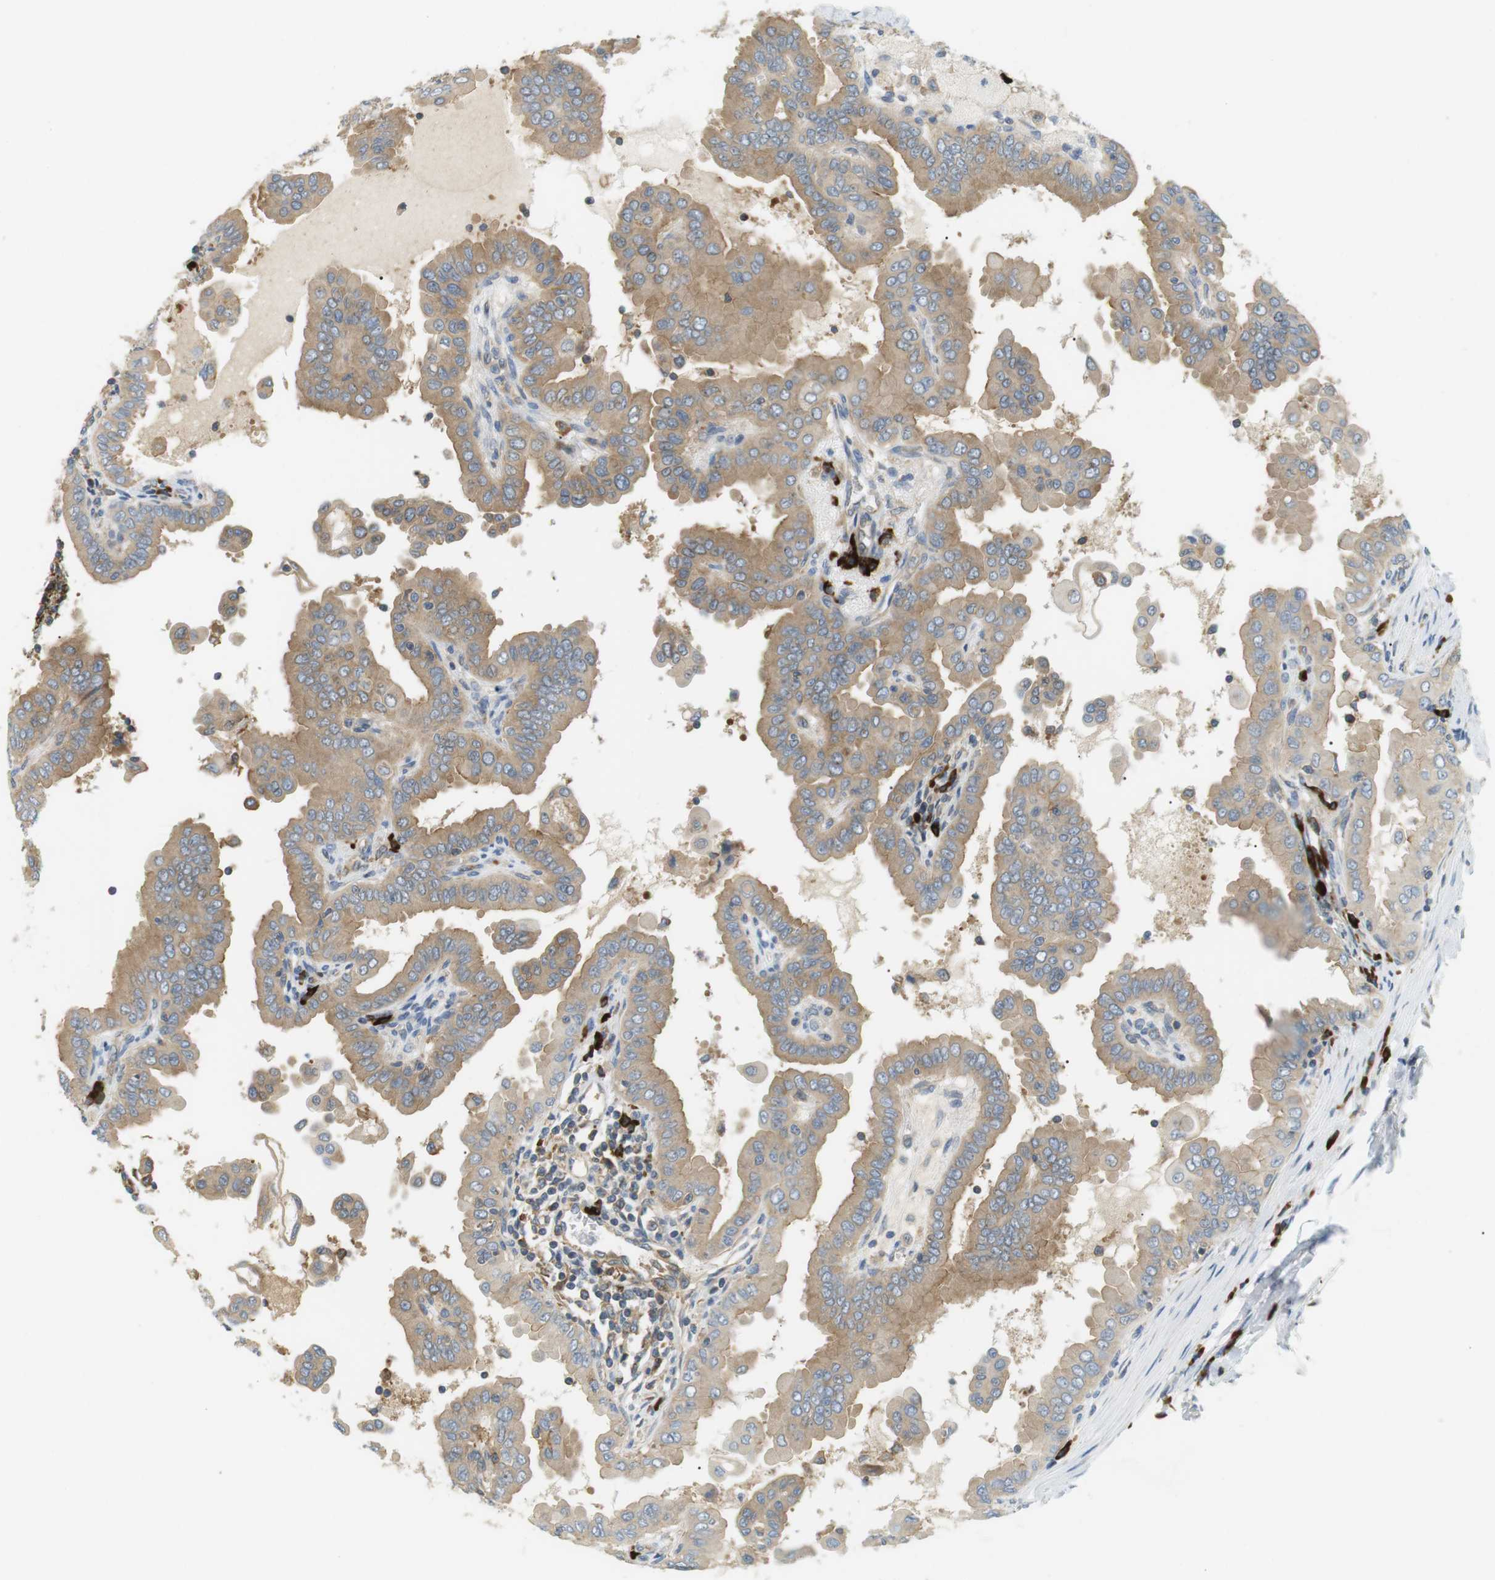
{"staining": {"intensity": "weak", "quantity": ">75%", "location": "cytoplasmic/membranous"}, "tissue": "thyroid cancer", "cell_type": "Tumor cells", "image_type": "cancer", "snomed": [{"axis": "morphology", "description": "Papillary adenocarcinoma, NOS"}, {"axis": "topography", "description": "Thyroid gland"}], "caption": "The image demonstrates immunohistochemical staining of thyroid cancer (papillary adenocarcinoma). There is weak cytoplasmic/membranous positivity is appreciated in approximately >75% of tumor cells. The protein of interest is shown in brown color, while the nuclei are stained blue.", "gene": "TMEM200A", "patient": {"sex": "male", "age": 33}}